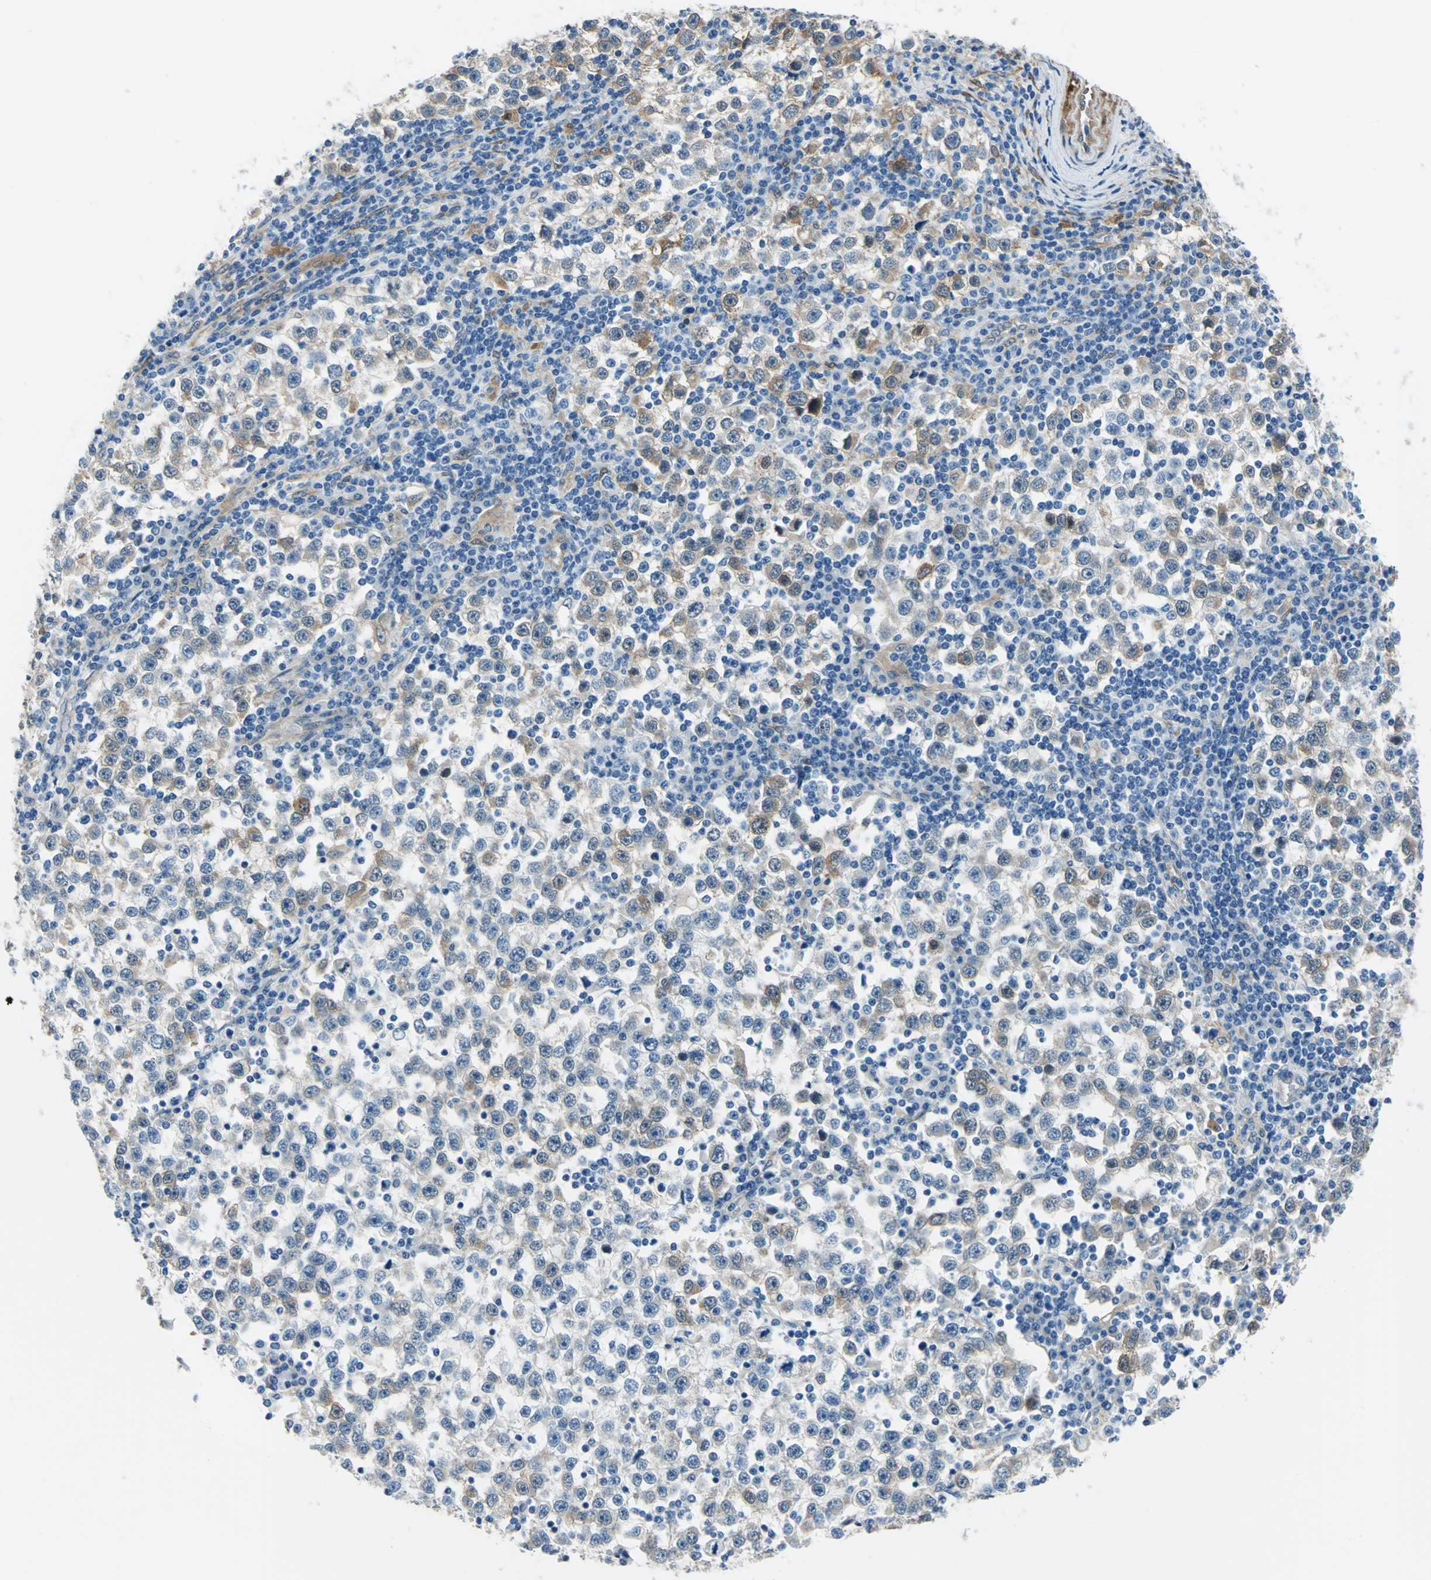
{"staining": {"intensity": "weak", "quantity": "<25%", "location": "cytoplasmic/membranous"}, "tissue": "testis cancer", "cell_type": "Tumor cells", "image_type": "cancer", "snomed": [{"axis": "morphology", "description": "Seminoma, NOS"}, {"axis": "topography", "description": "Testis"}], "caption": "This micrograph is of testis cancer (seminoma) stained with IHC to label a protein in brown with the nuclei are counter-stained blue. There is no positivity in tumor cells.", "gene": "HSPB1", "patient": {"sex": "male", "age": 65}}